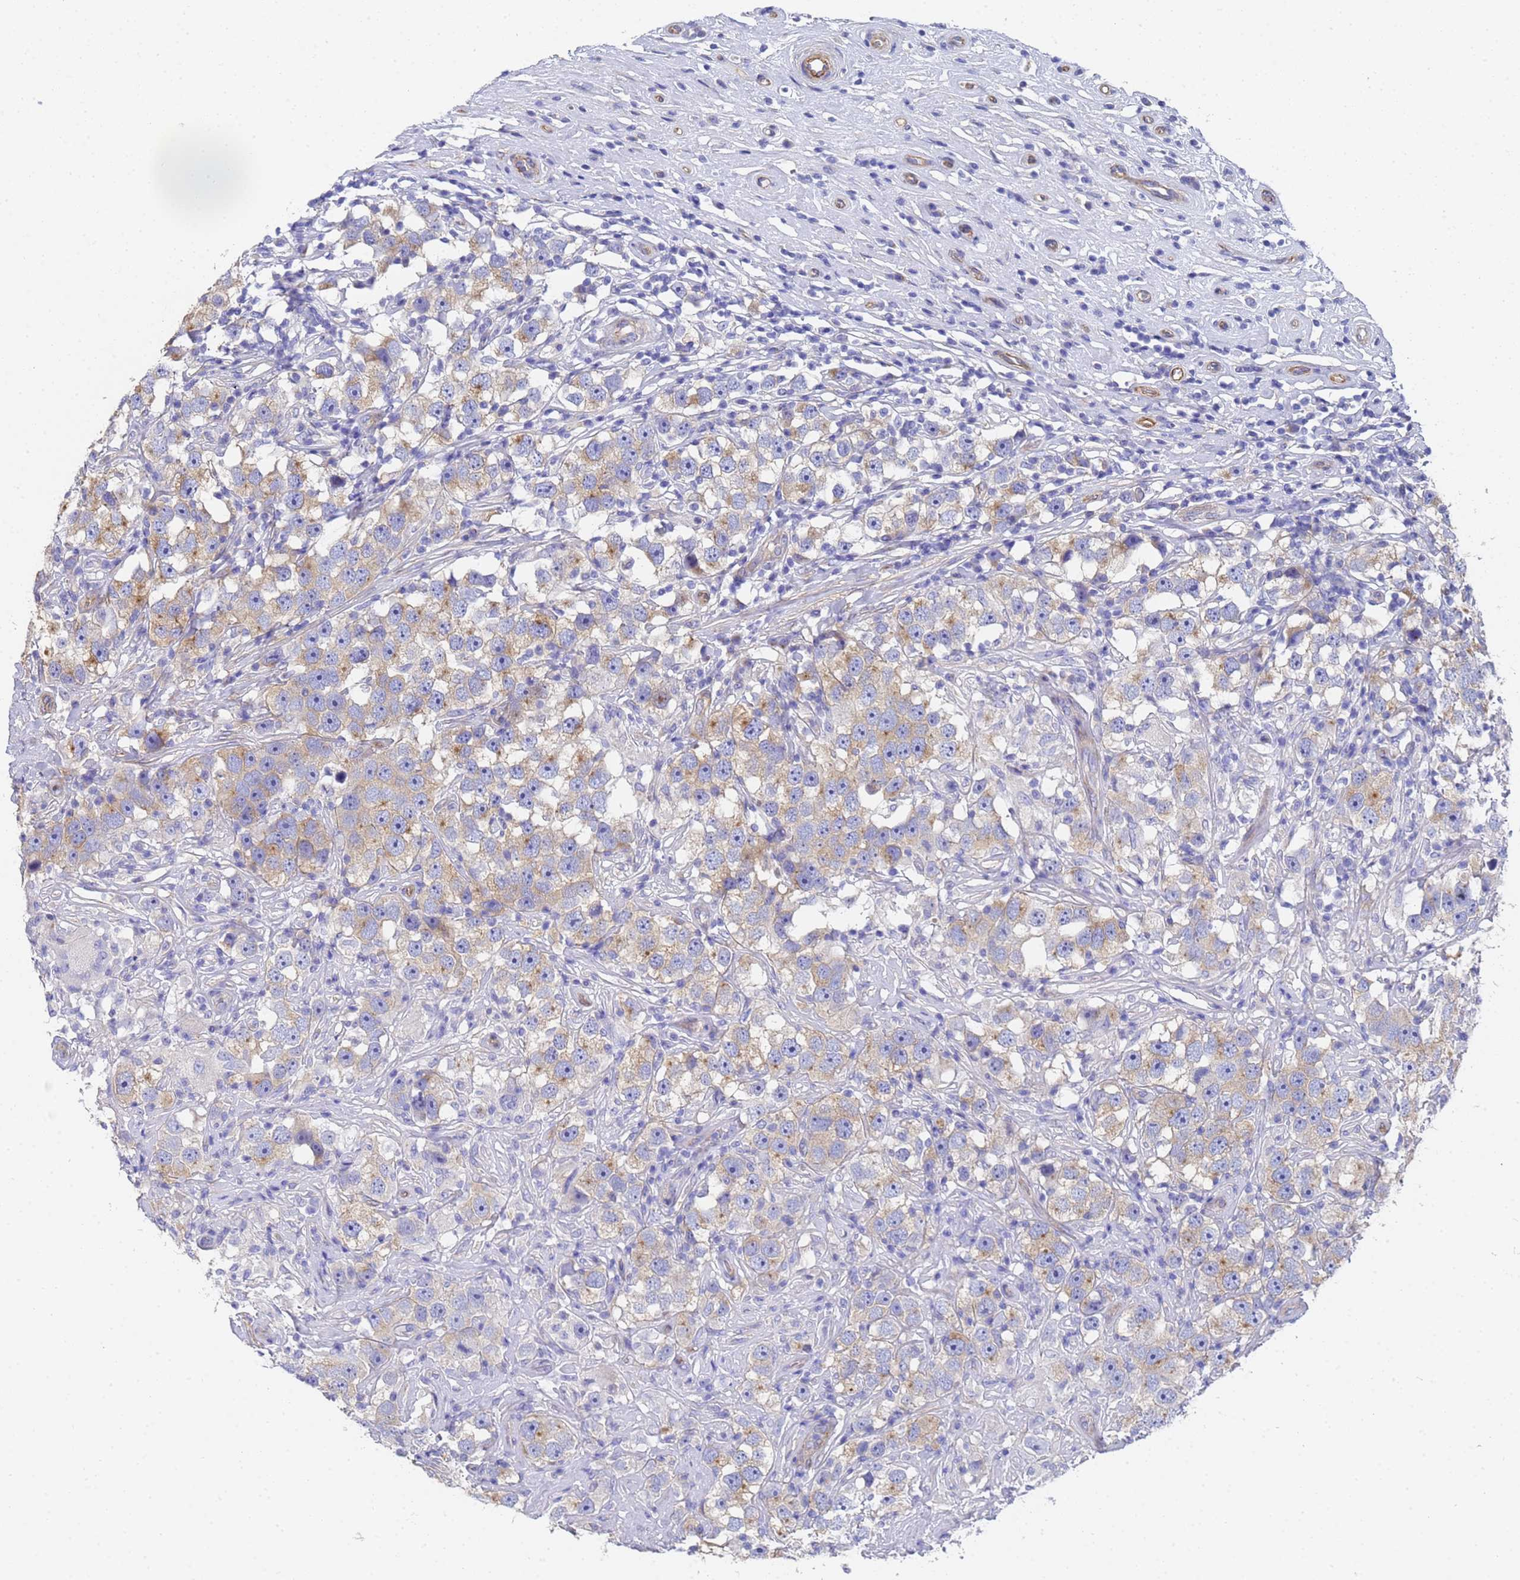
{"staining": {"intensity": "weak", "quantity": ">75%", "location": "cytoplasmic/membranous"}, "tissue": "testis cancer", "cell_type": "Tumor cells", "image_type": "cancer", "snomed": [{"axis": "morphology", "description": "Seminoma, NOS"}, {"axis": "topography", "description": "Testis"}], "caption": "This is an image of immunohistochemistry staining of testis cancer, which shows weak staining in the cytoplasmic/membranous of tumor cells.", "gene": "TUBB1", "patient": {"sex": "male", "age": 49}}